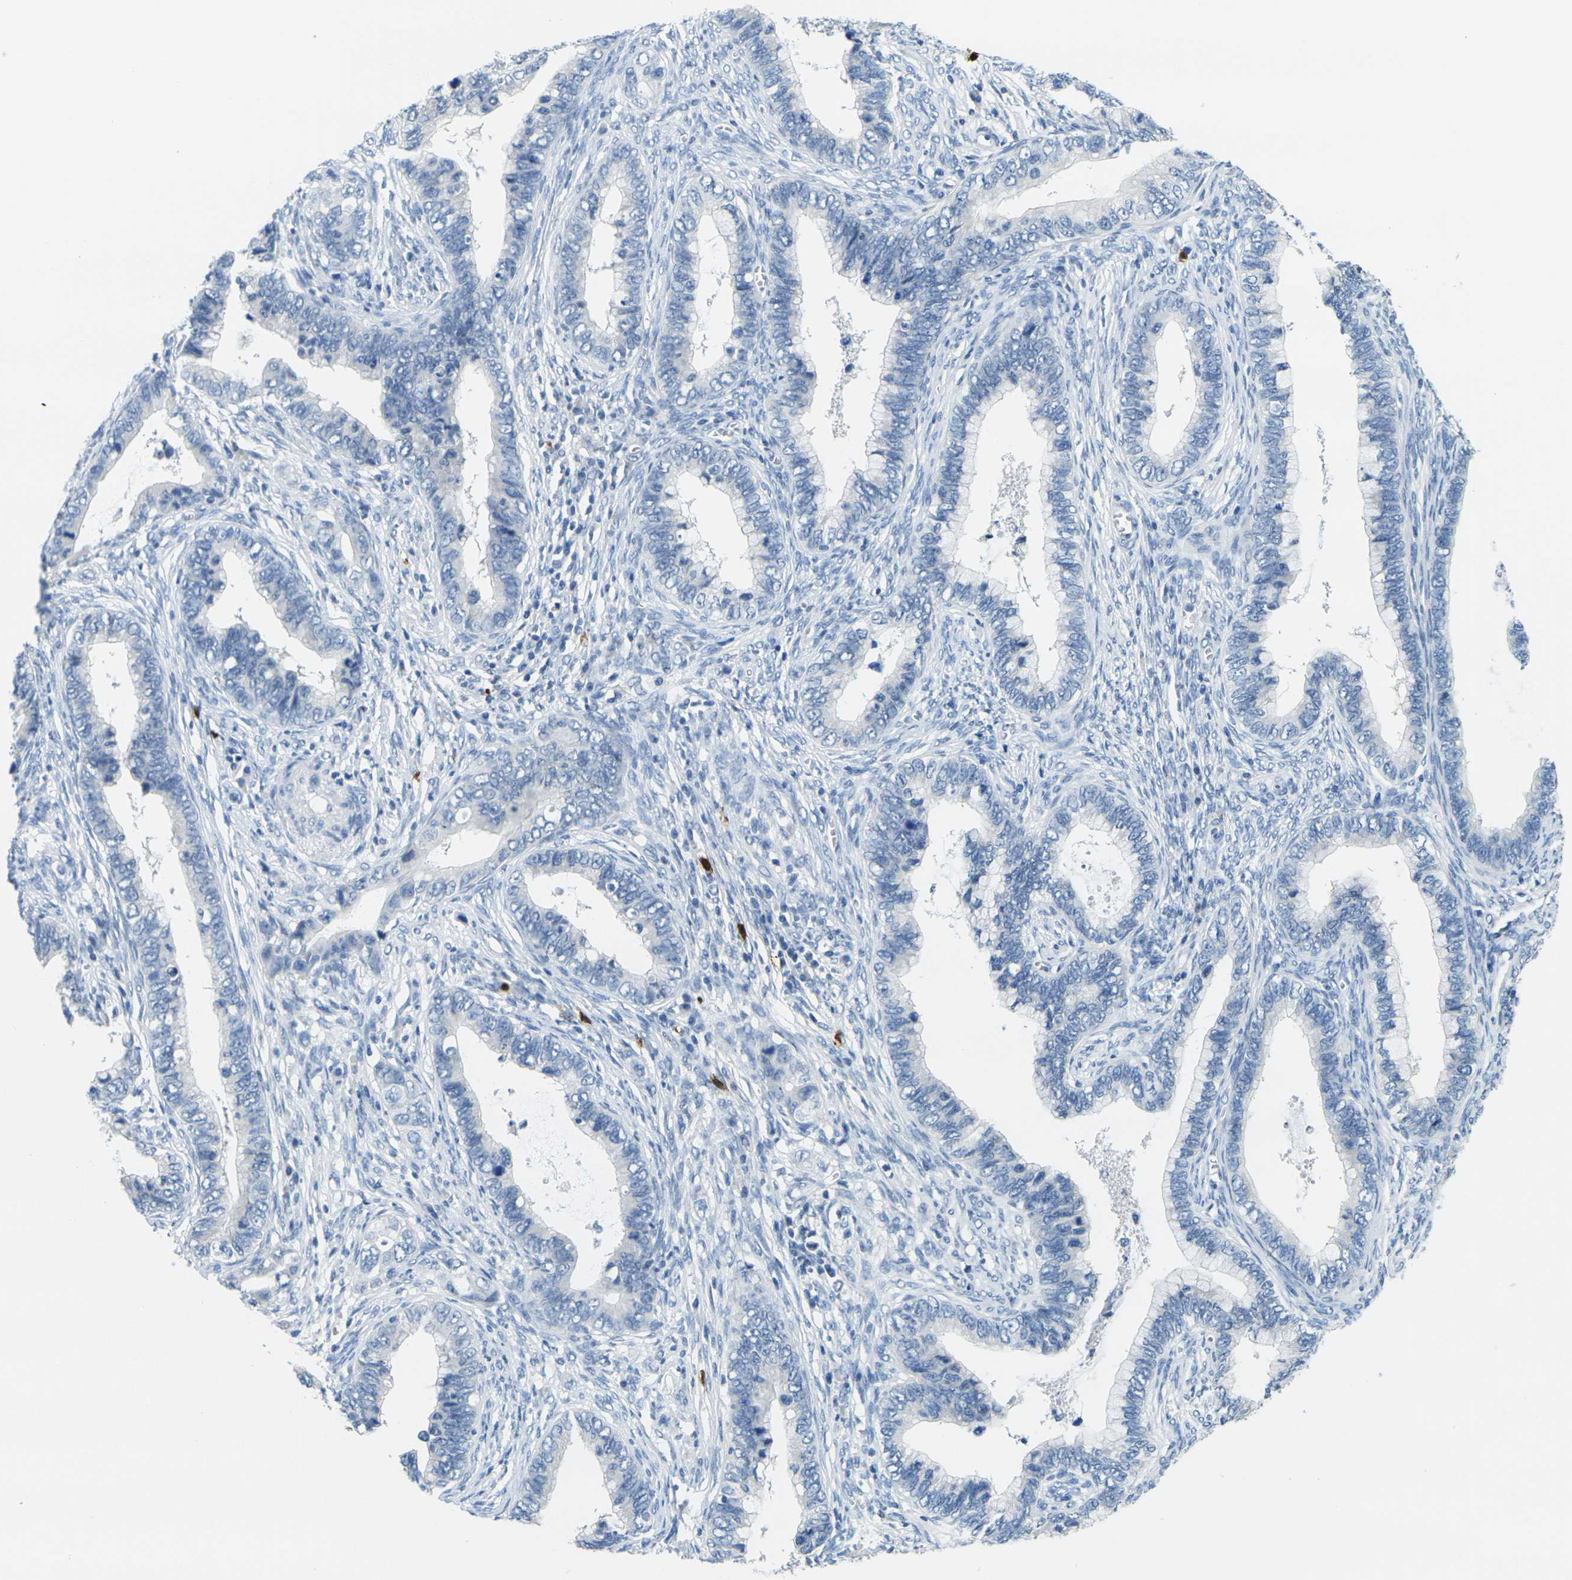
{"staining": {"intensity": "negative", "quantity": "none", "location": "none"}, "tissue": "cervical cancer", "cell_type": "Tumor cells", "image_type": "cancer", "snomed": [{"axis": "morphology", "description": "Adenocarcinoma, NOS"}, {"axis": "topography", "description": "Cervix"}], "caption": "A micrograph of human cervical cancer is negative for staining in tumor cells.", "gene": "GPR15", "patient": {"sex": "female", "age": 44}}